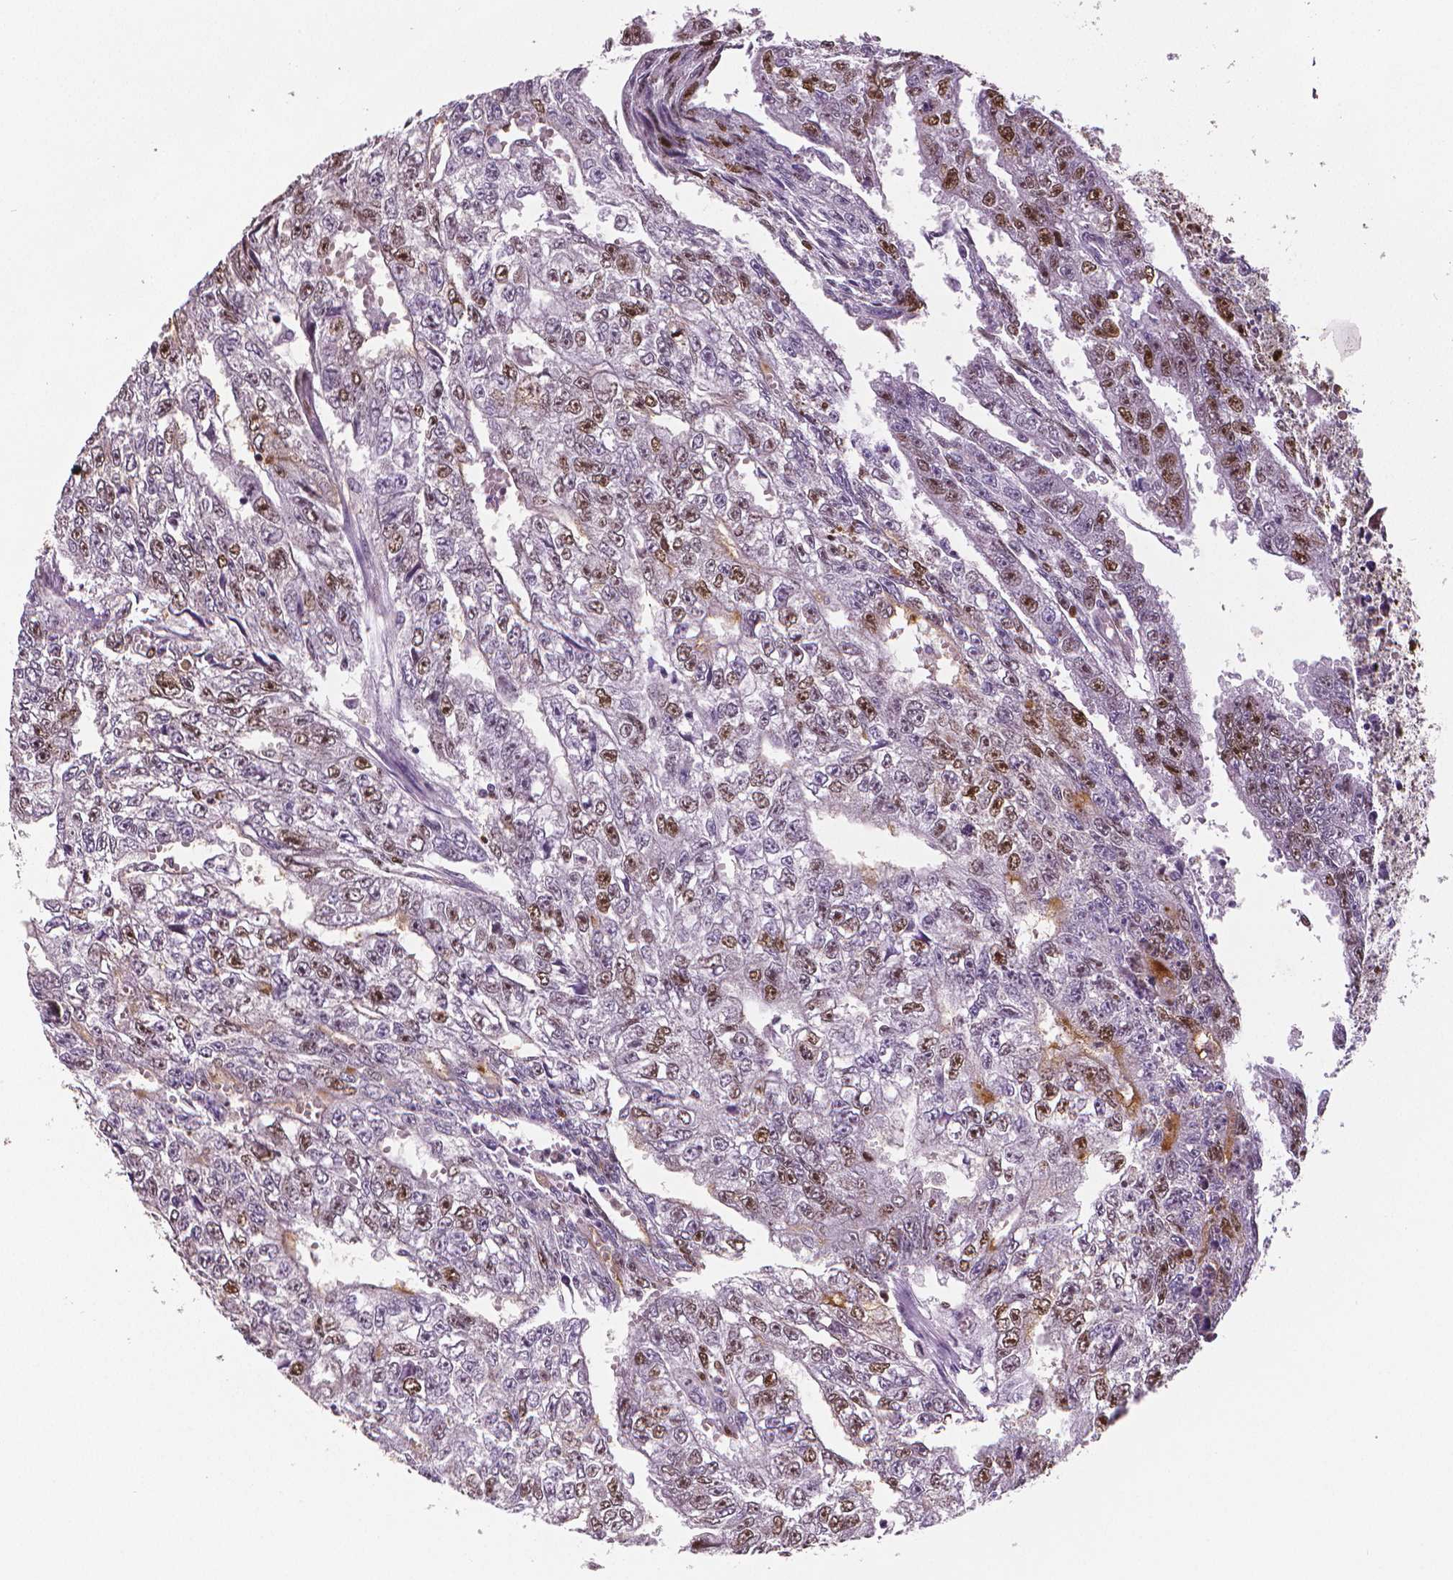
{"staining": {"intensity": "moderate", "quantity": "25%-75%", "location": "nuclear"}, "tissue": "testis cancer", "cell_type": "Tumor cells", "image_type": "cancer", "snomed": [{"axis": "morphology", "description": "Carcinoma, Embryonal, NOS"}, {"axis": "morphology", "description": "Teratoma, malignant, NOS"}, {"axis": "topography", "description": "Testis"}], "caption": "Human testis malignant teratoma stained with a protein marker shows moderate staining in tumor cells.", "gene": "MKI67", "patient": {"sex": "male", "age": 24}}